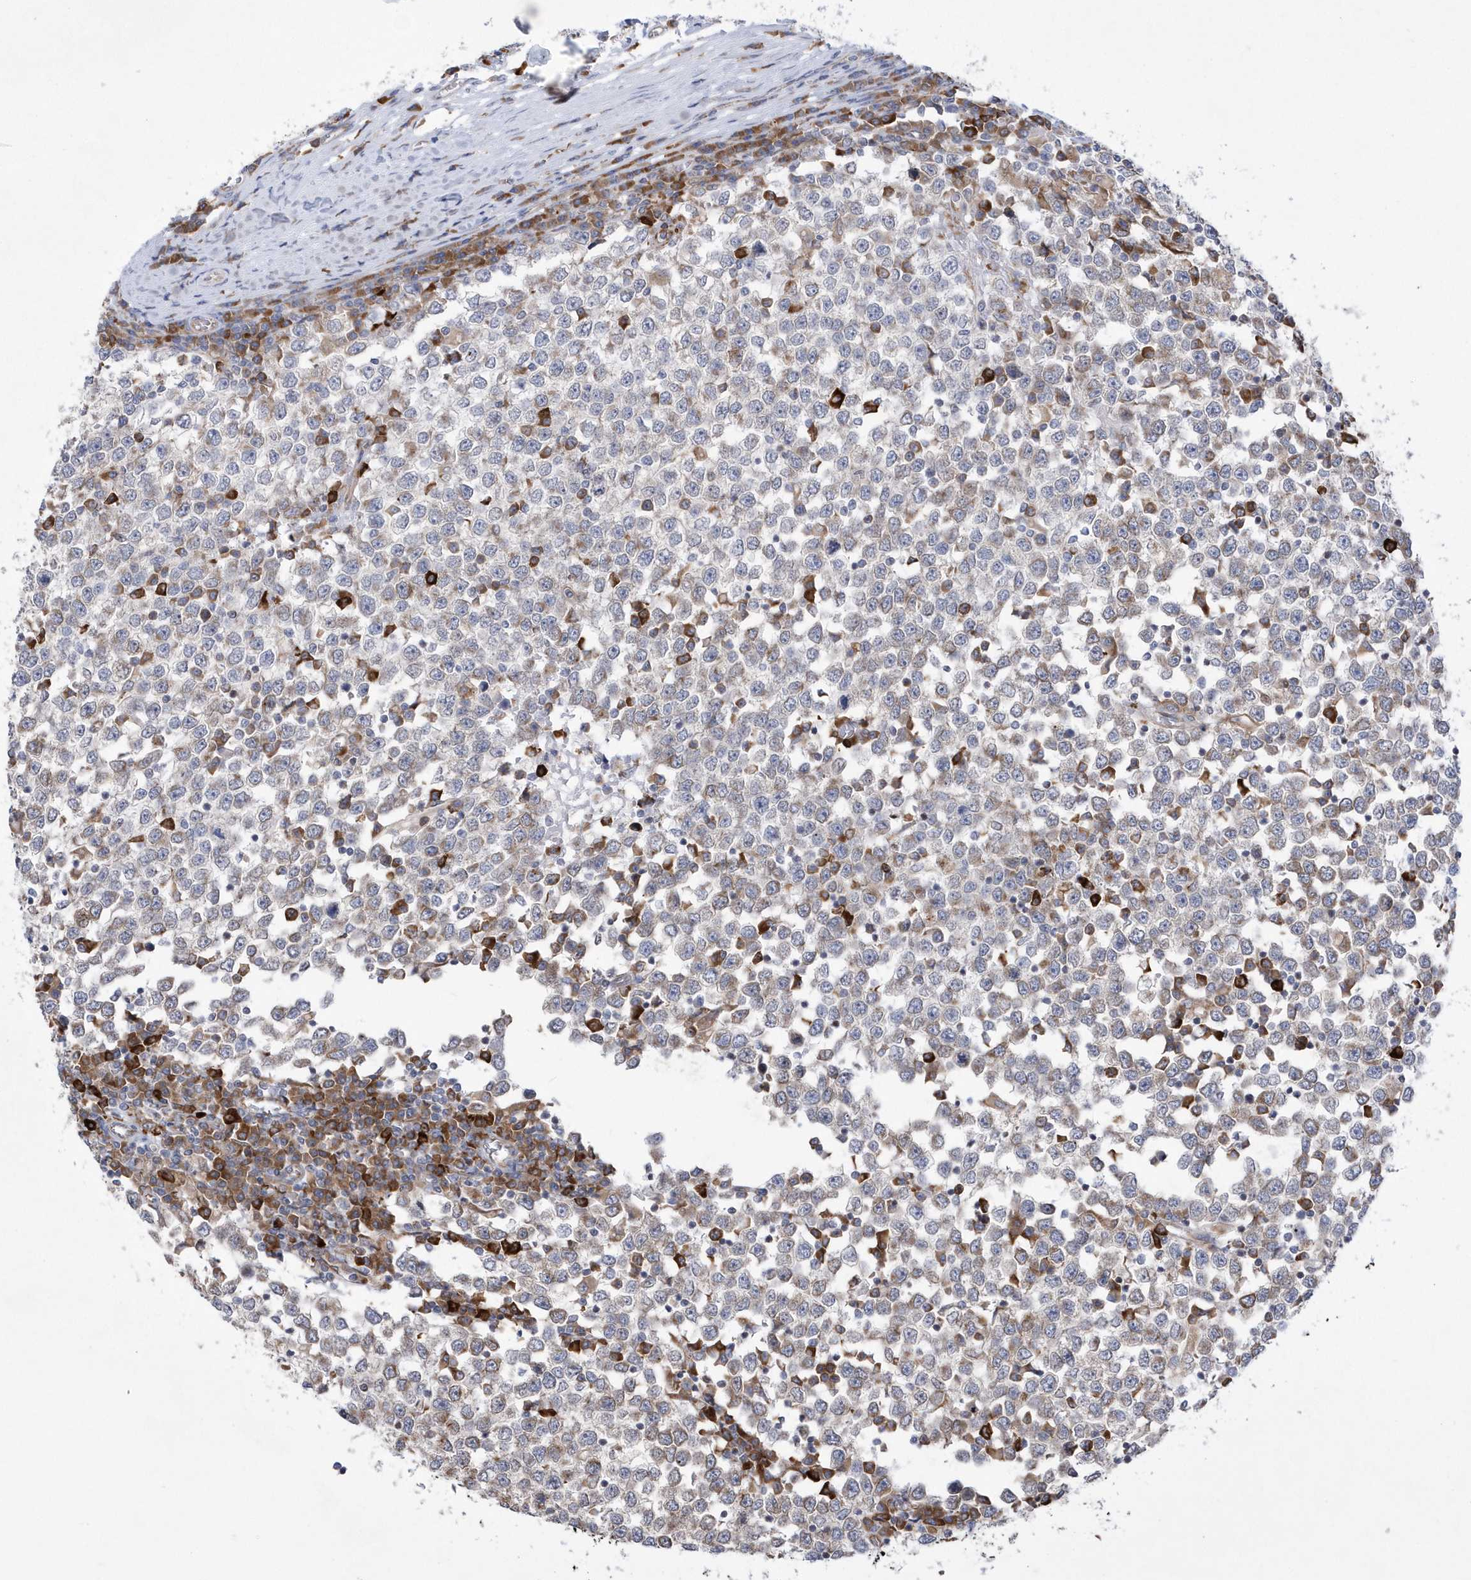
{"staining": {"intensity": "moderate", "quantity": "<25%", "location": "cytoplasmic/membranous"}, "tissue": "testis cancer", "cell_type": "Tumor cells", "image_type": "cancer", "snomed": [{"axis": "morphology", "description": "Seminoma, NOS"}, {"axis": "topography", "description": "Testis"}], "caption": "Immunohistochemistry (IHC) staining of seminoma (testis), which reveals low levels of moderate cytoplasmic/membranous positivity in approximately <25% of tumor cells indicating moderate cytoplasmic/membranous protein expression. The staining was performed using DAB (brown) for protein detection and nuclei were counterstained in hematoxylin (blue).", "gene": "MED31", "patient": {"sex": "male", "age": 65}}